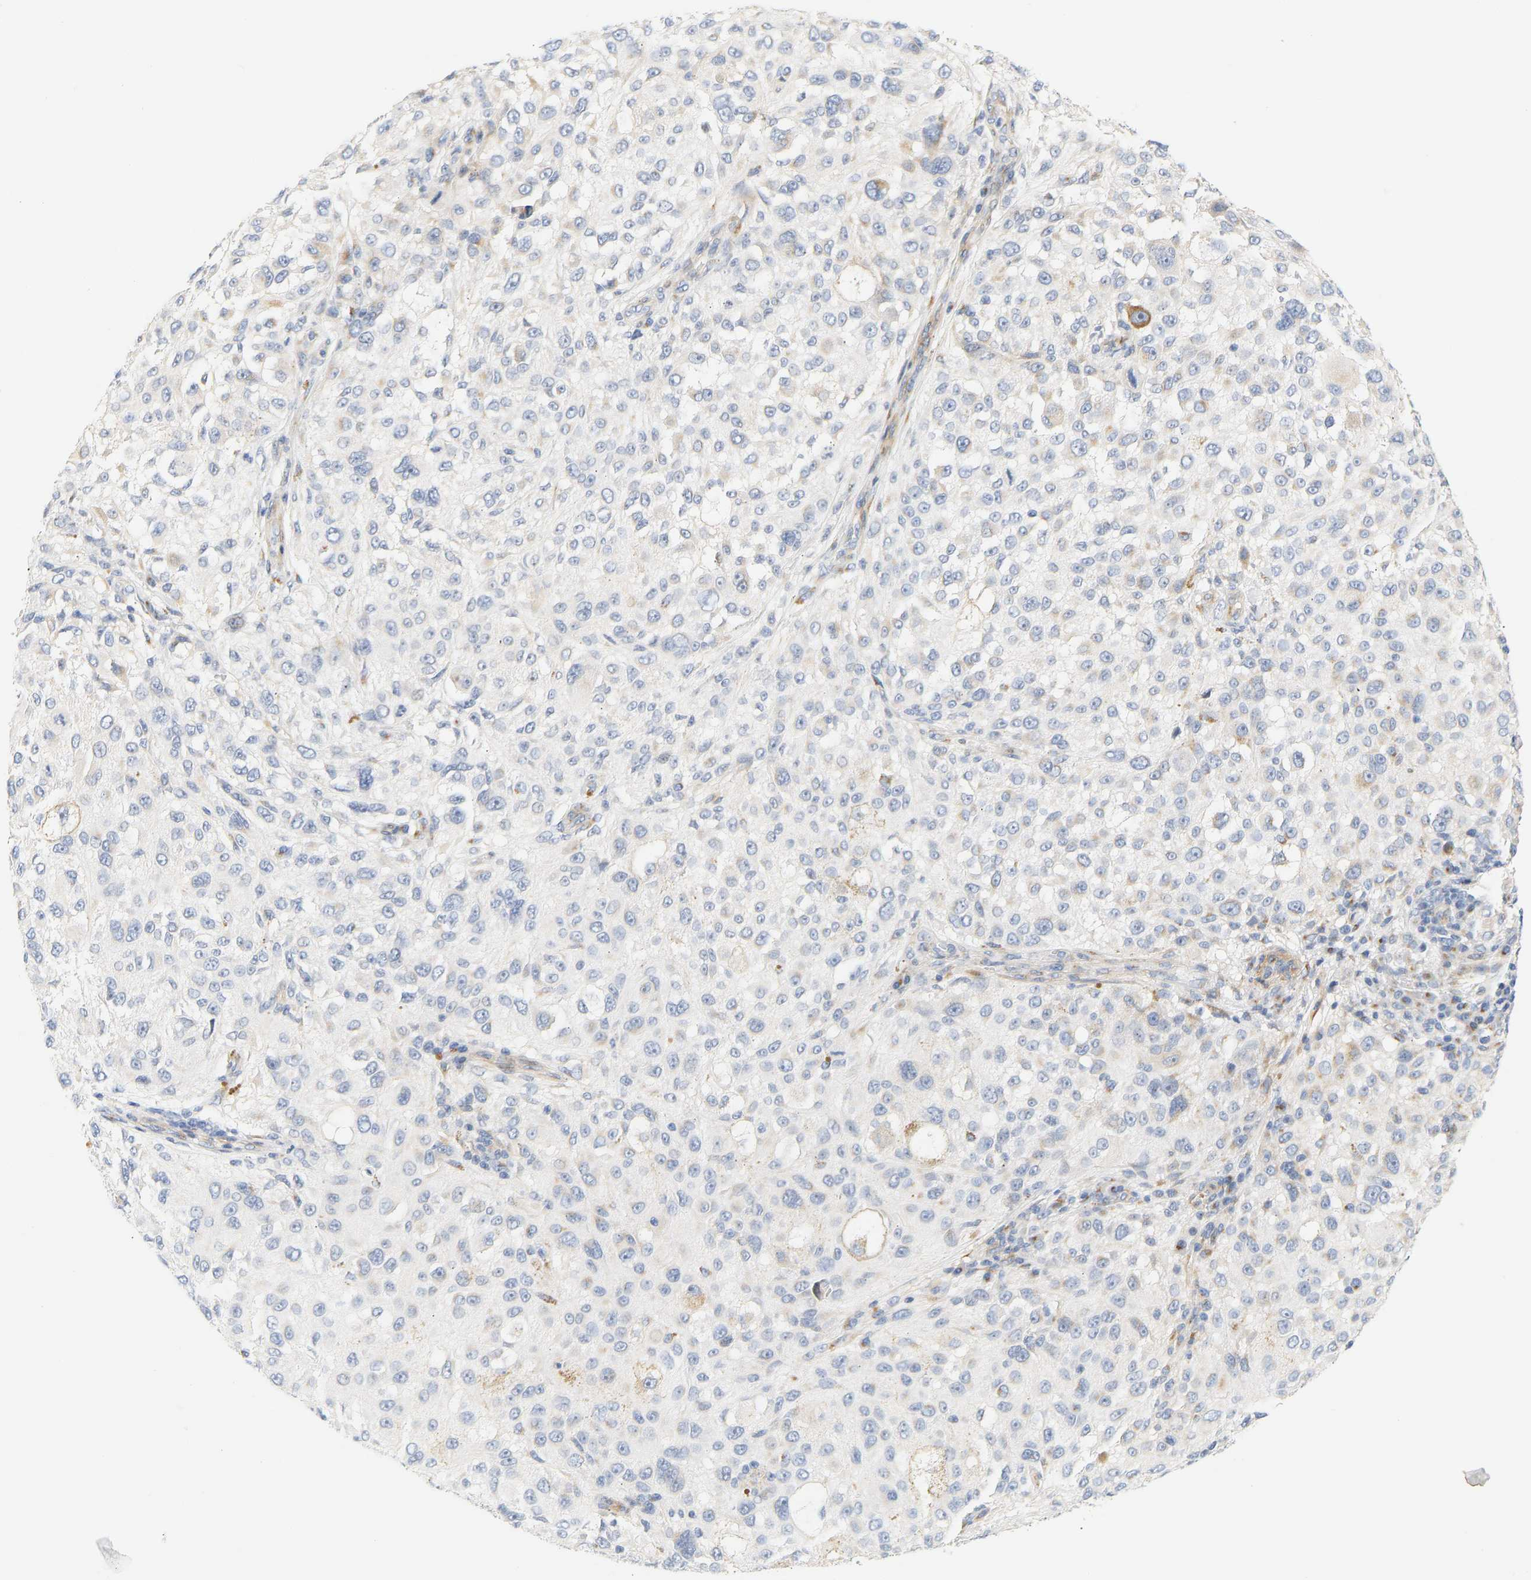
{"staining": {"intensity": "negative", "quantity": "none", "location": "none"}, "tissue": "melanoma", "cell_type": "Tumor cells", "image_type": "cancer", "snomed": [{"axis": "morphology", "description": "Necrosis, NOS"}, {"axis": "morphology", "description": "Malignant melanoma, NOS"}, {"axis": "topography", "description": "Skin"}], "caption": "This image is of melanoma stained with immunohistochemistry to label a protein in brown with the nuclei are counter-stained blue. There is no positivity in tumor cells.", "gene": "SLC30A7", "patient": {"sex": "female", "age": 87}}